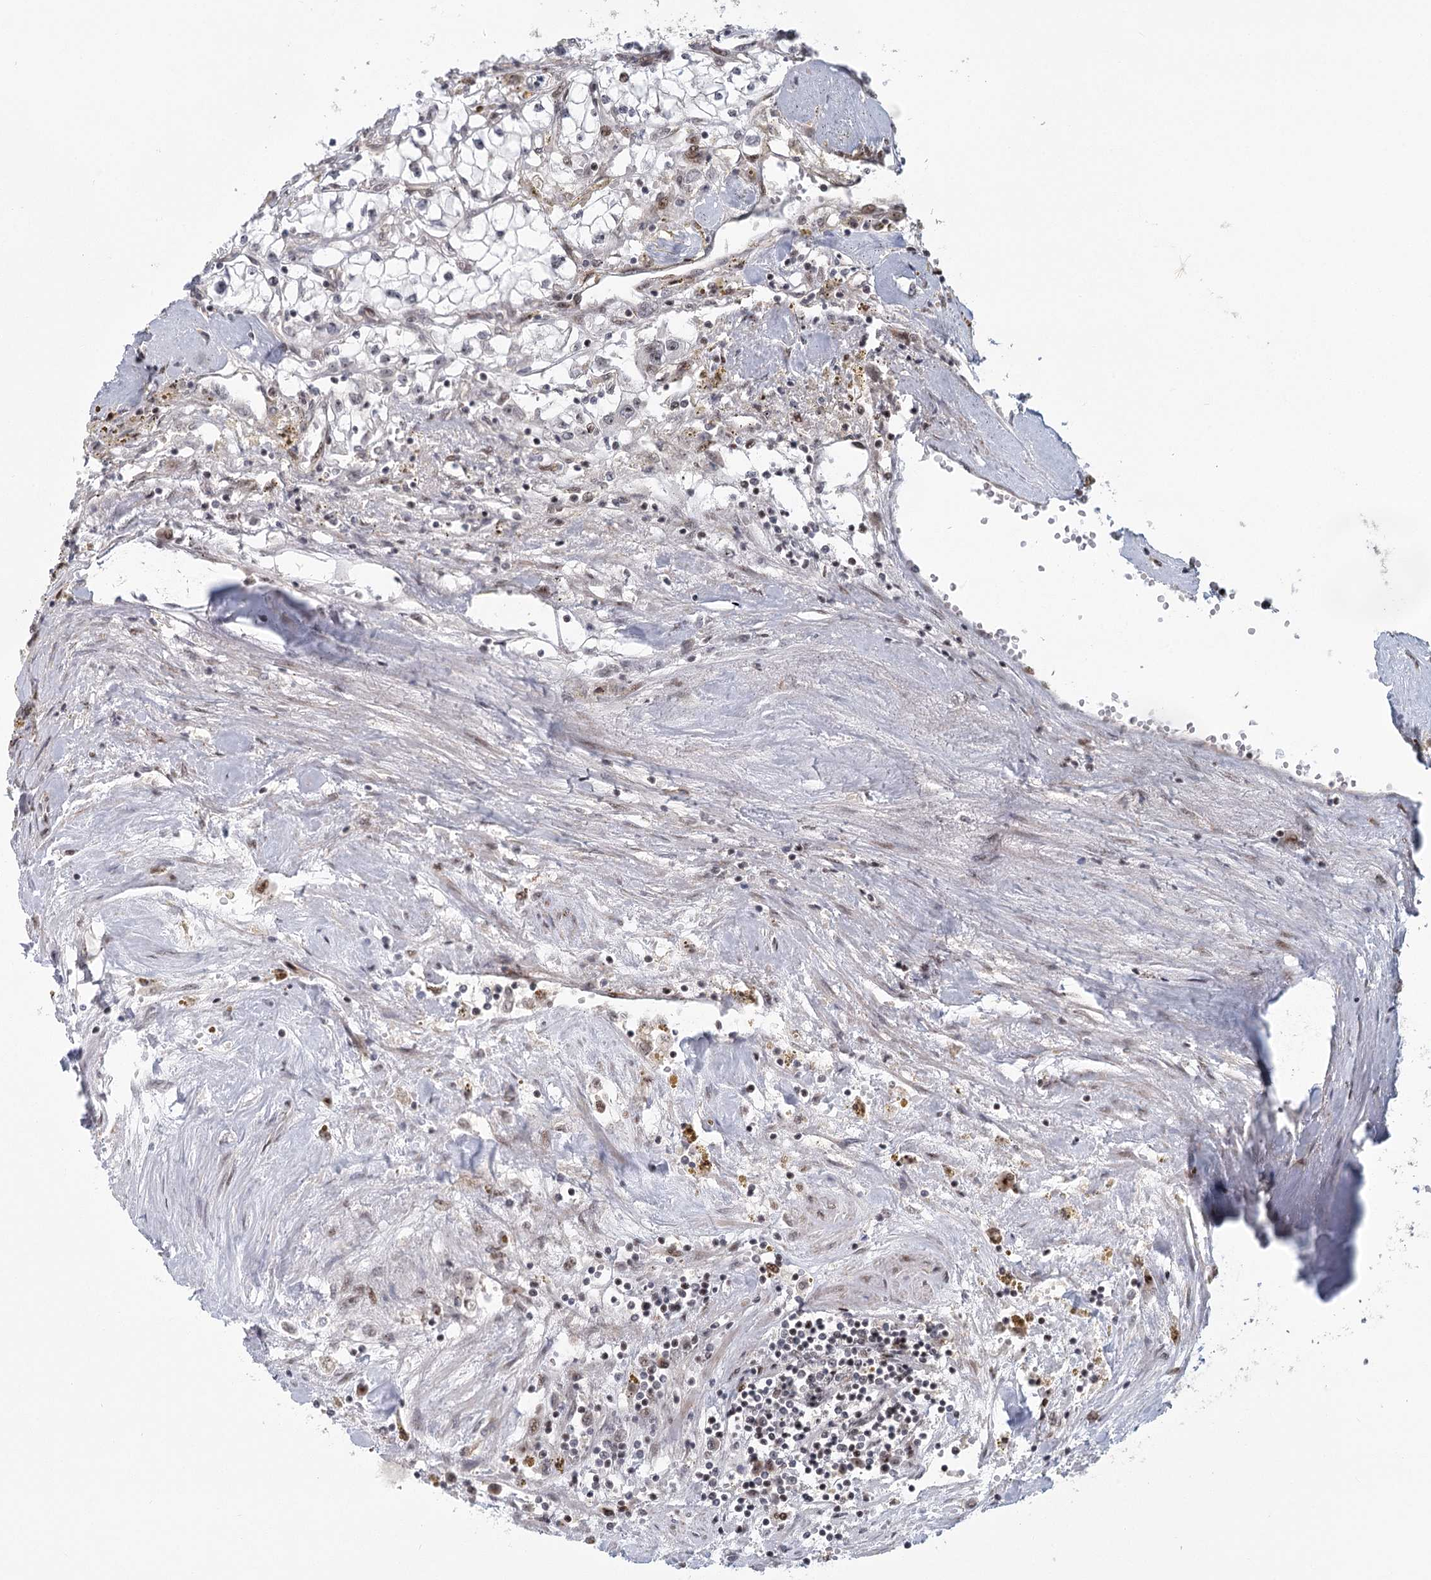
{"staining": {"intensity": "negative", "quantity": "none", "location": "none"}, "tissue": "renal cancer", "cell_type": "Tumor cells", "image_type": "cancer", "snomed": [{"axis": "morphology", "description": "Adenocarcinoma, NOS"}, {"axis": "topography", "description": "Kidney"}], "caption": "The micrograph shows no staining of tumor cells in renal adenocarcinoma.", "gene": "PARM1", "patient": {"sex": "male", "age": 56}}